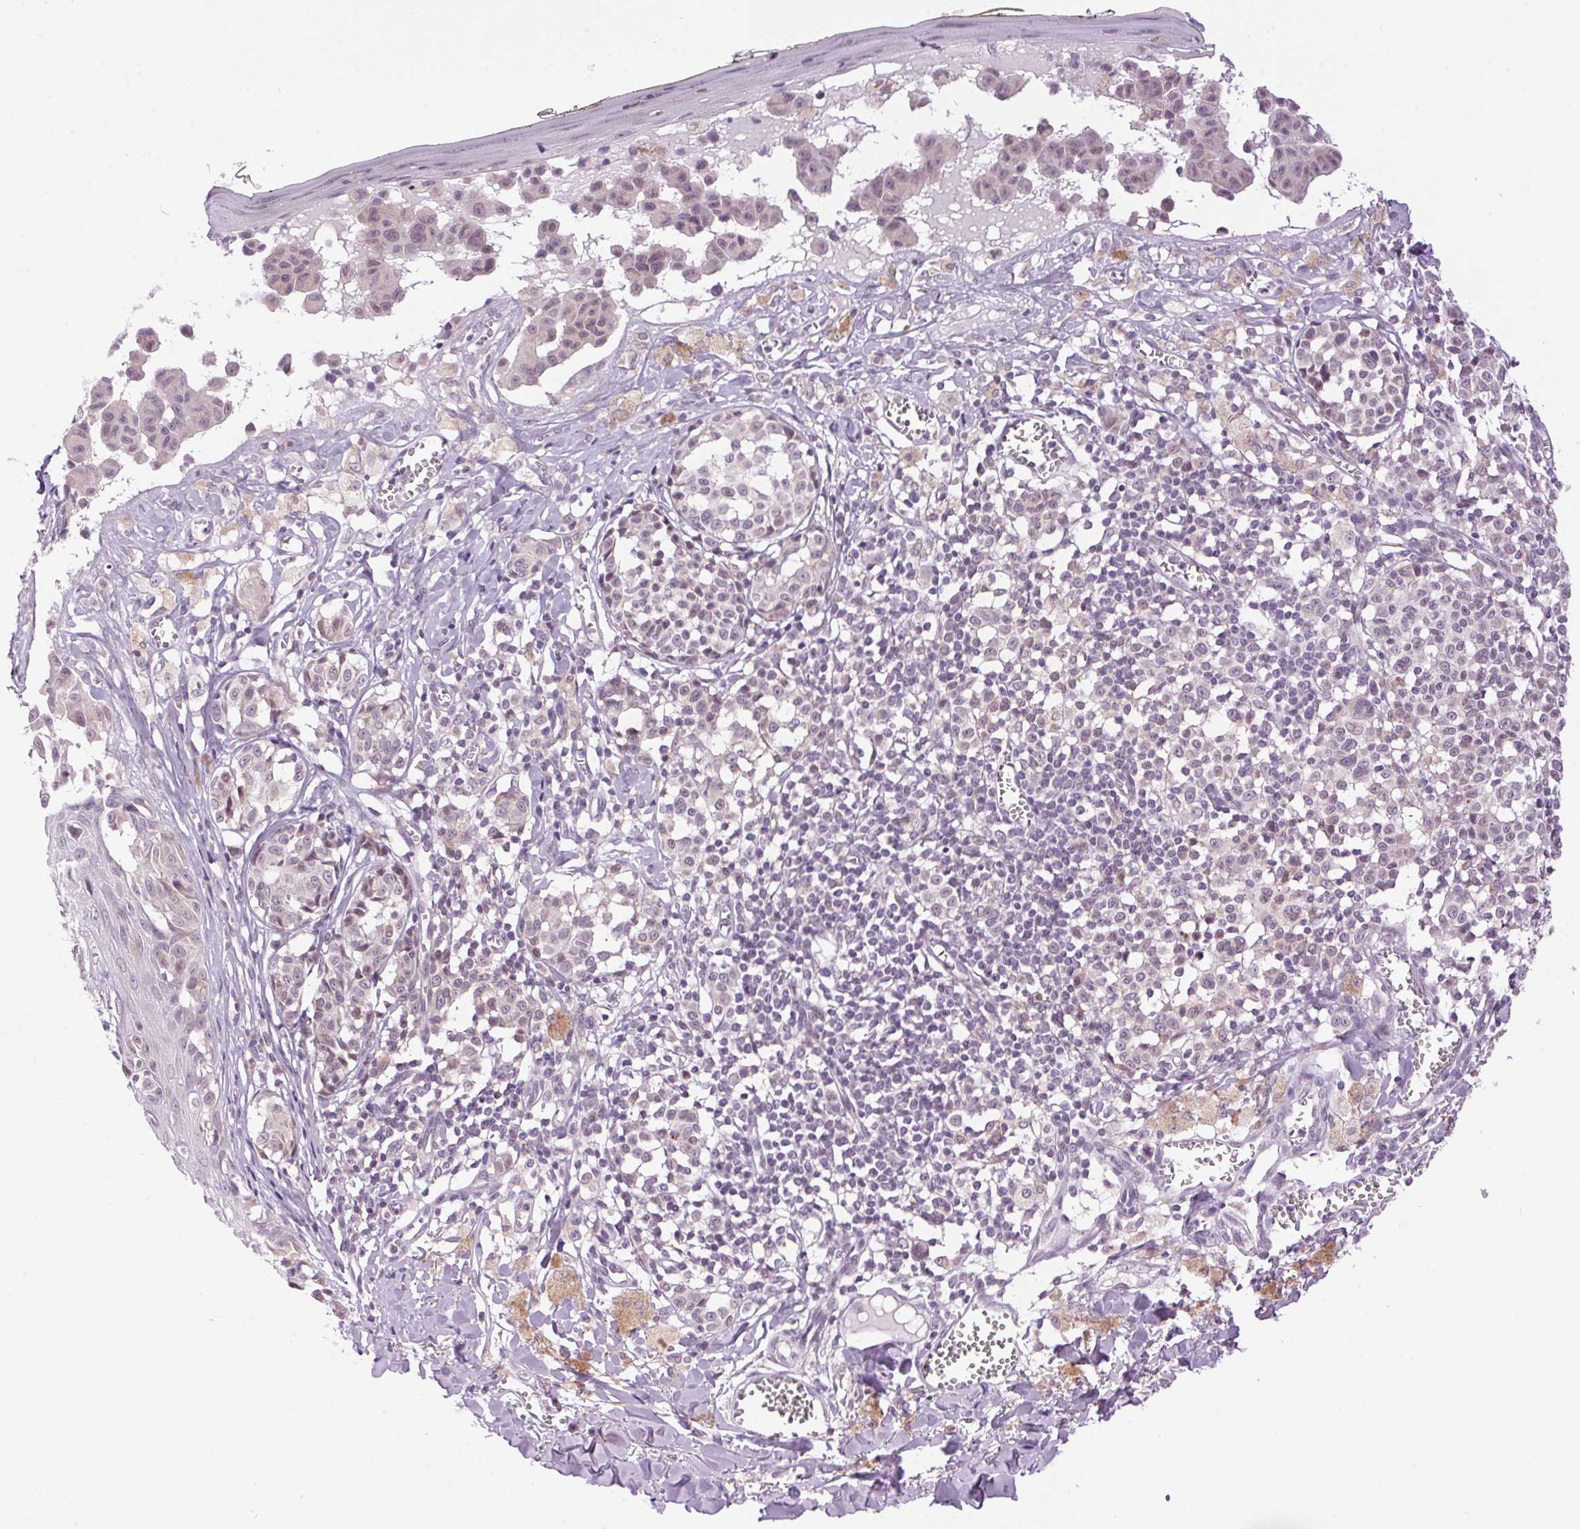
{"staining": {"intensity": "negative", "quantity": "none", "location": "none"}, "tissue": "melanoma", "cell_type": "Tumor cells", "image_type": "cancer", "snomed": [{"axis": "morphology", "description": "Malignant melanoma, NOS"}, {"axis": "topography", "description": "Skin"}], "caption": "Human malignant melanoma stained for a protein using immunohistochemistry (IHC) demonstrates no staining in tumor cells.", "gene": "SMIM13", "patient": {"sex": "female", "age": 43}}